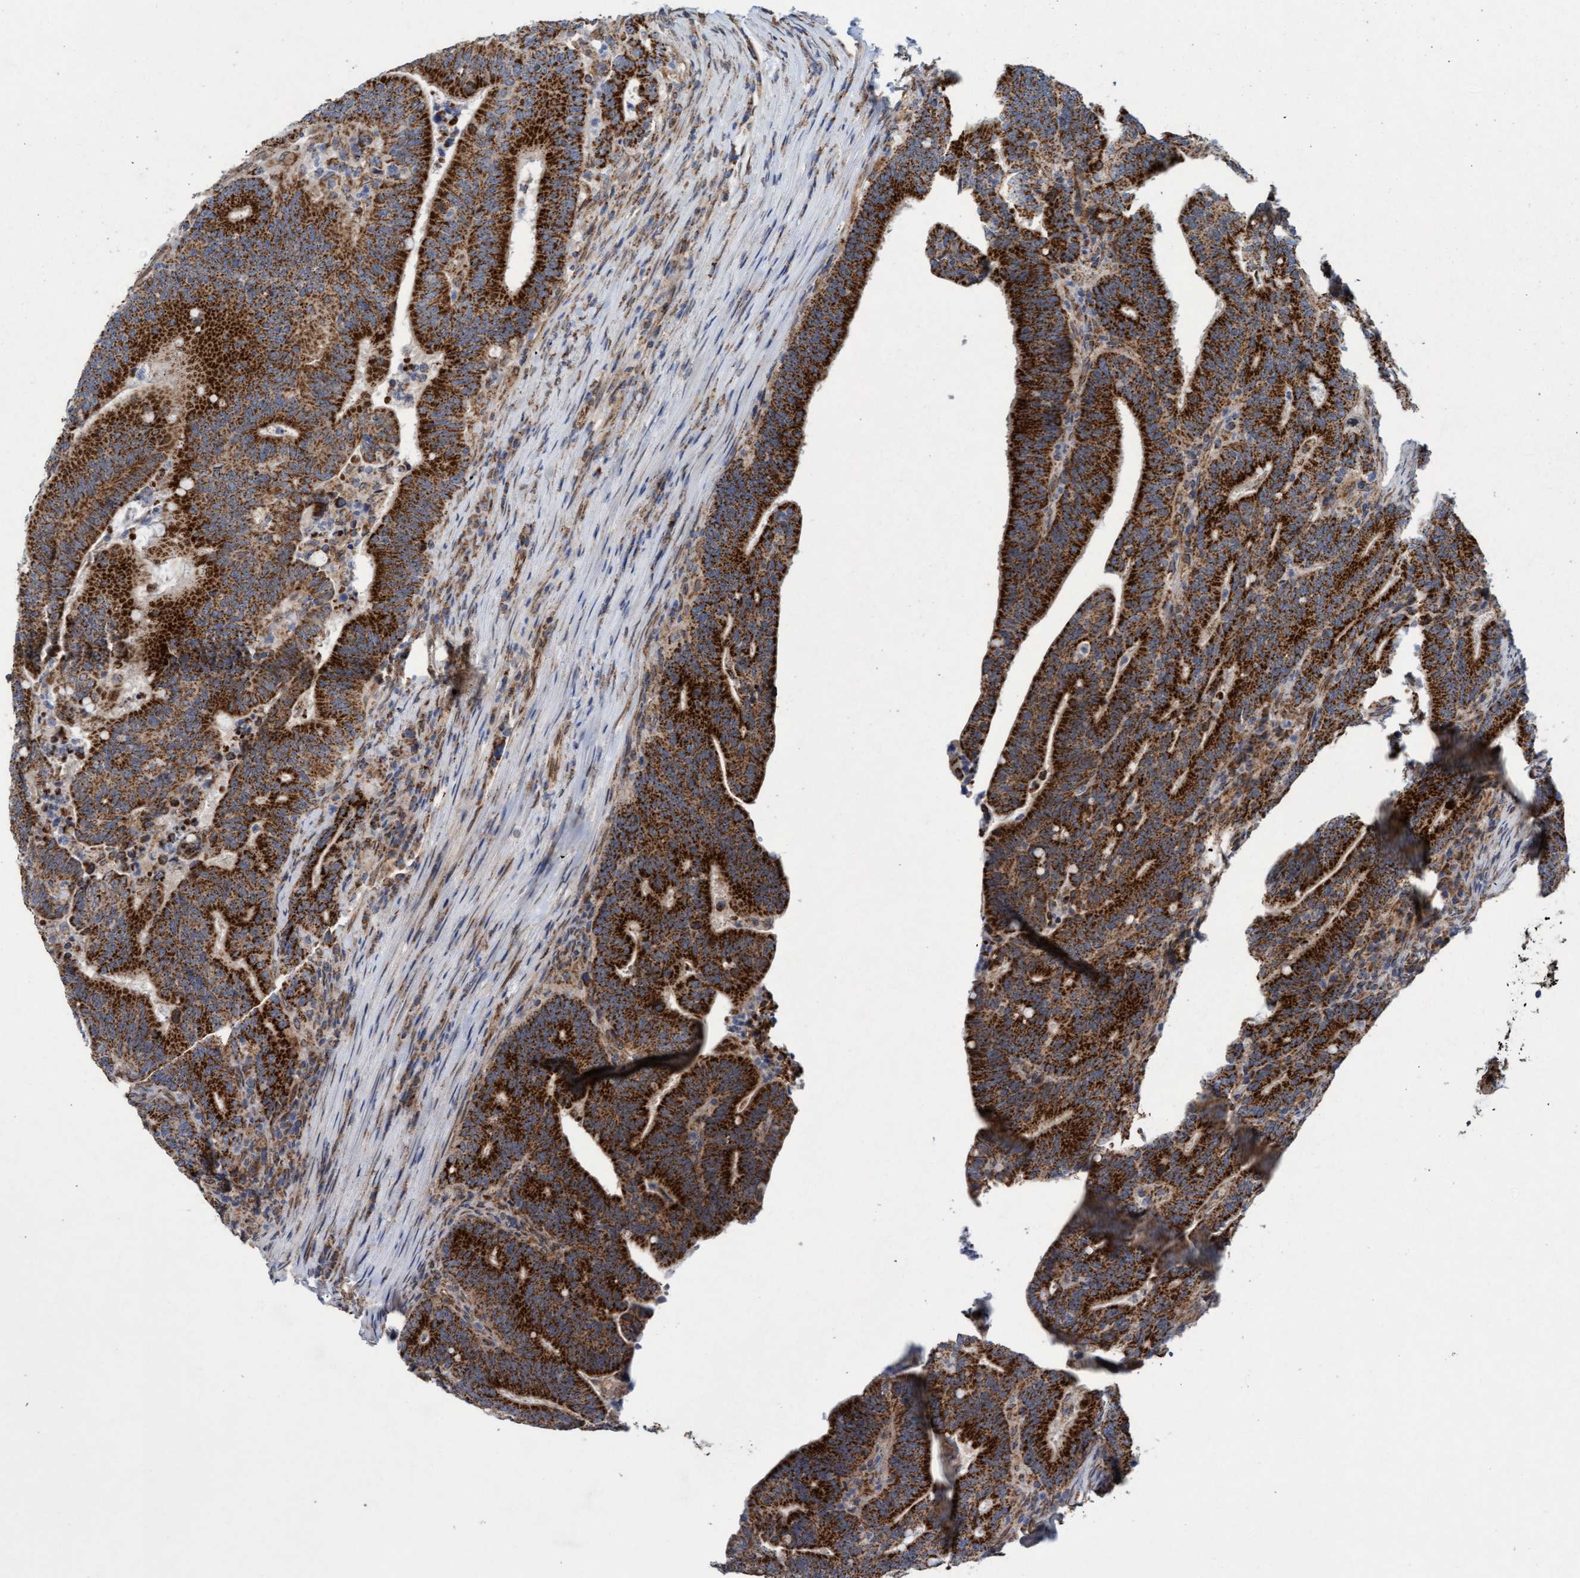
{"staining": {"intensity": "strong", "quantity": ">75%", "location": "cytoplasmic/membranous"}, "tissue": "colorectal cancer", "cell_type": "Tumor cells", "image_type": "cancer", "snomed": [{"axis": "morphology", "description": "Adenocarcinoma, NOS"}, {"axis": "topography", "description": "Colon"}], "caption": "Protein staining of colorectal adenocarcinoma tissue reveals strong cytoplasmic/membranous expression in about >75% of tumor cells.", "gene": "MRPS23", "patient": {"sex": "female", "age": 66}}